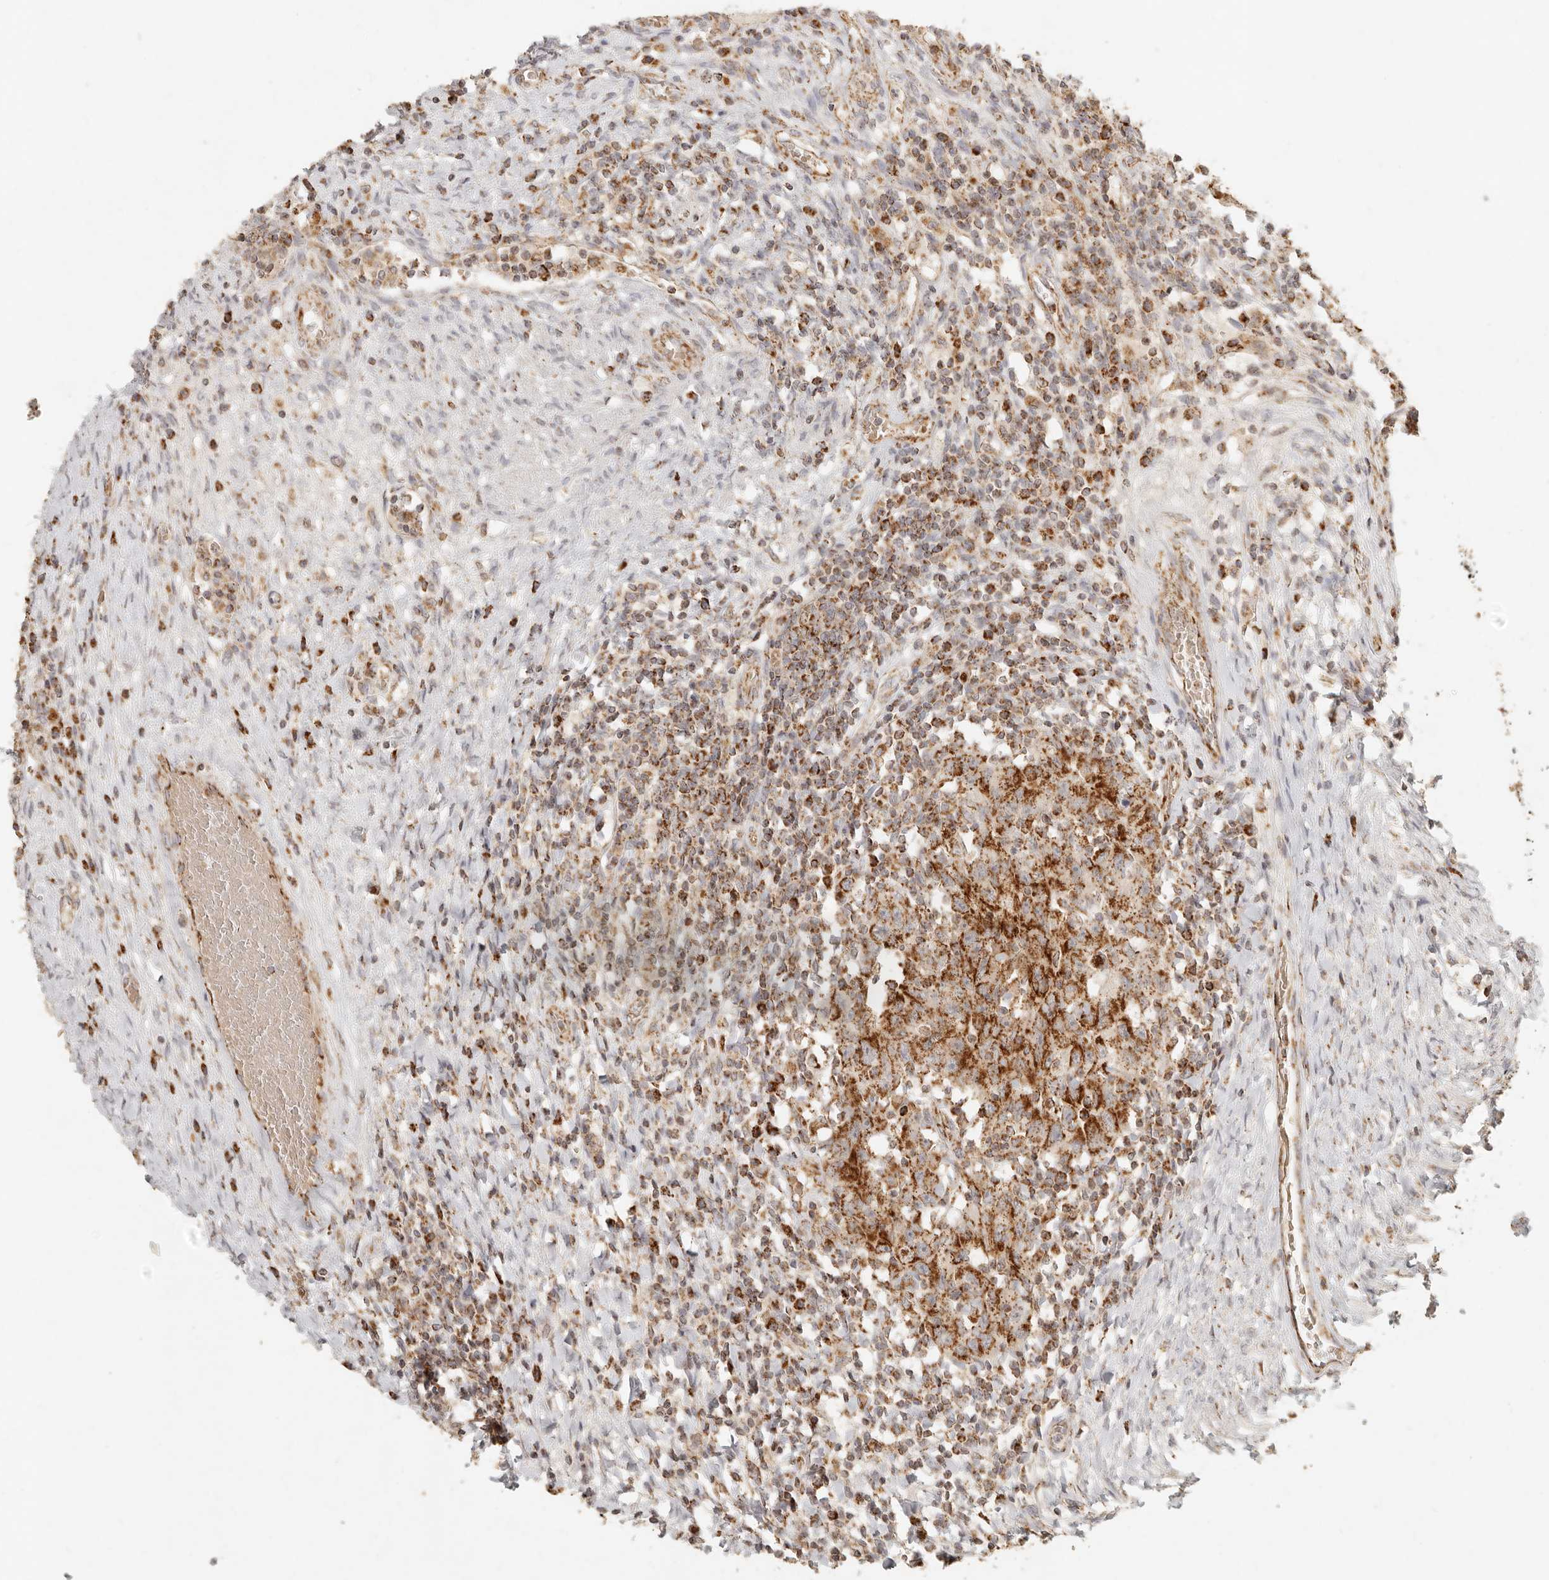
{"staining": {"intensity": "moderate", "quantity": ">75%", "location": "cytoplasmic/membranous"}, "tissue": "testis cancer", "cell_type": "Tumor cells", "image_type": "cancer", "snomed": [{"axis": "morphology", "description": "Carcinoma, Embryonal, NOS"}, {"axis": "topography", "description": "Testis"}], "caption": "Moderate cytoplasmic/membranous protein expression is identified in about >75% of tumor cells in testis embryonal carcinoma.", "gene": "MRPL55", "patient": {"sex": "male", "age": 26}}